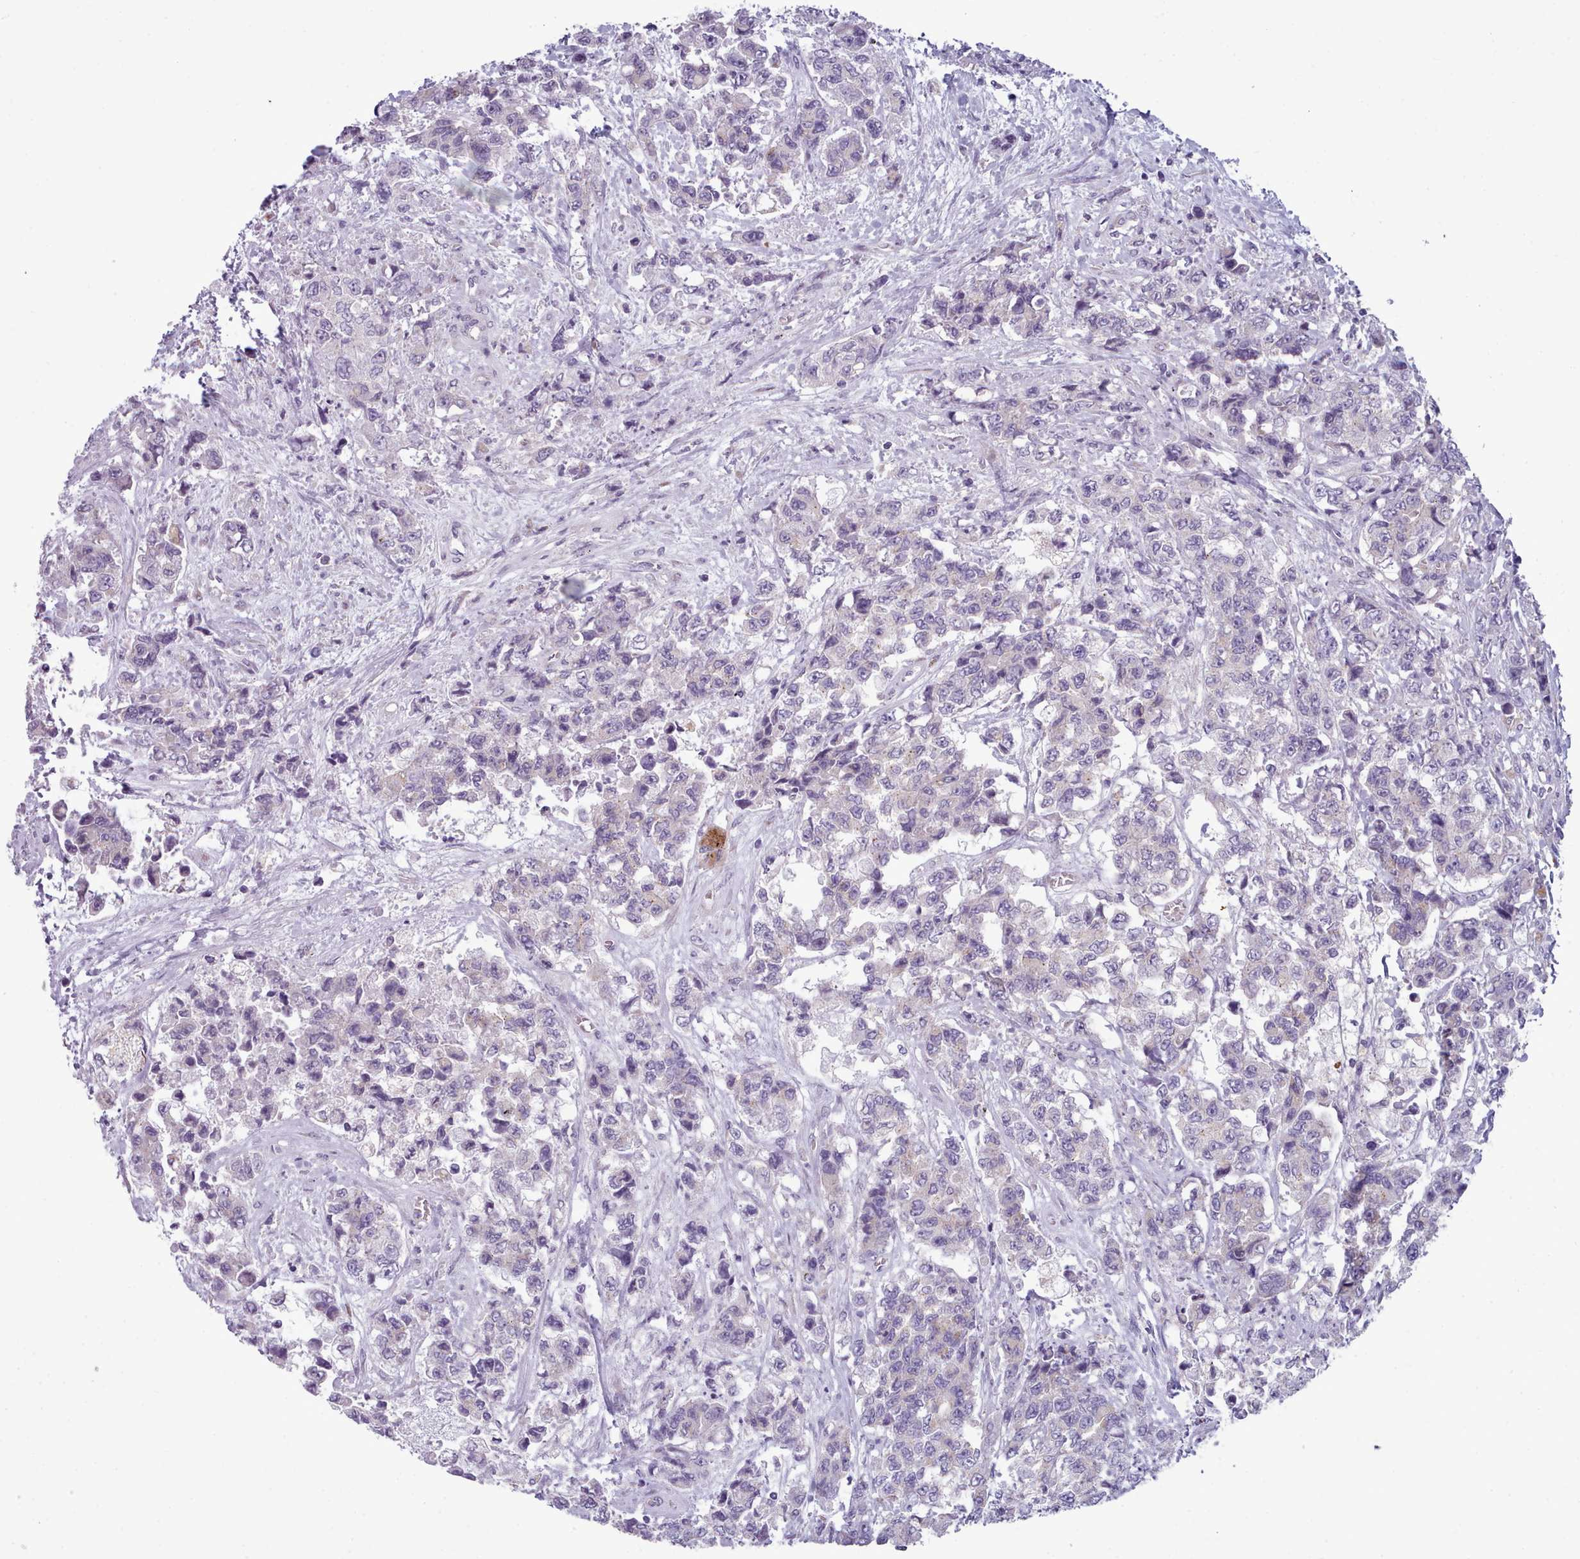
{"staining": {"intensity": "negative", "quantity": "none", "location": "none"}, "tissue": "urothelial cancer", "cell_type": "Tumor cells", "image_type": "cancer", "snomed": [{"axis": "morphology", "description": "Urothelial carcinoma, High grade"}, {"axis": "topography", "description": "Urinary bladder"}], "caption": "Micrograph shows no protein staining in tumor cells of high-grade urothelial carcinoma tissue.", "gene": "MYRFL", "patient": {"sex": "female", "age": 78}}